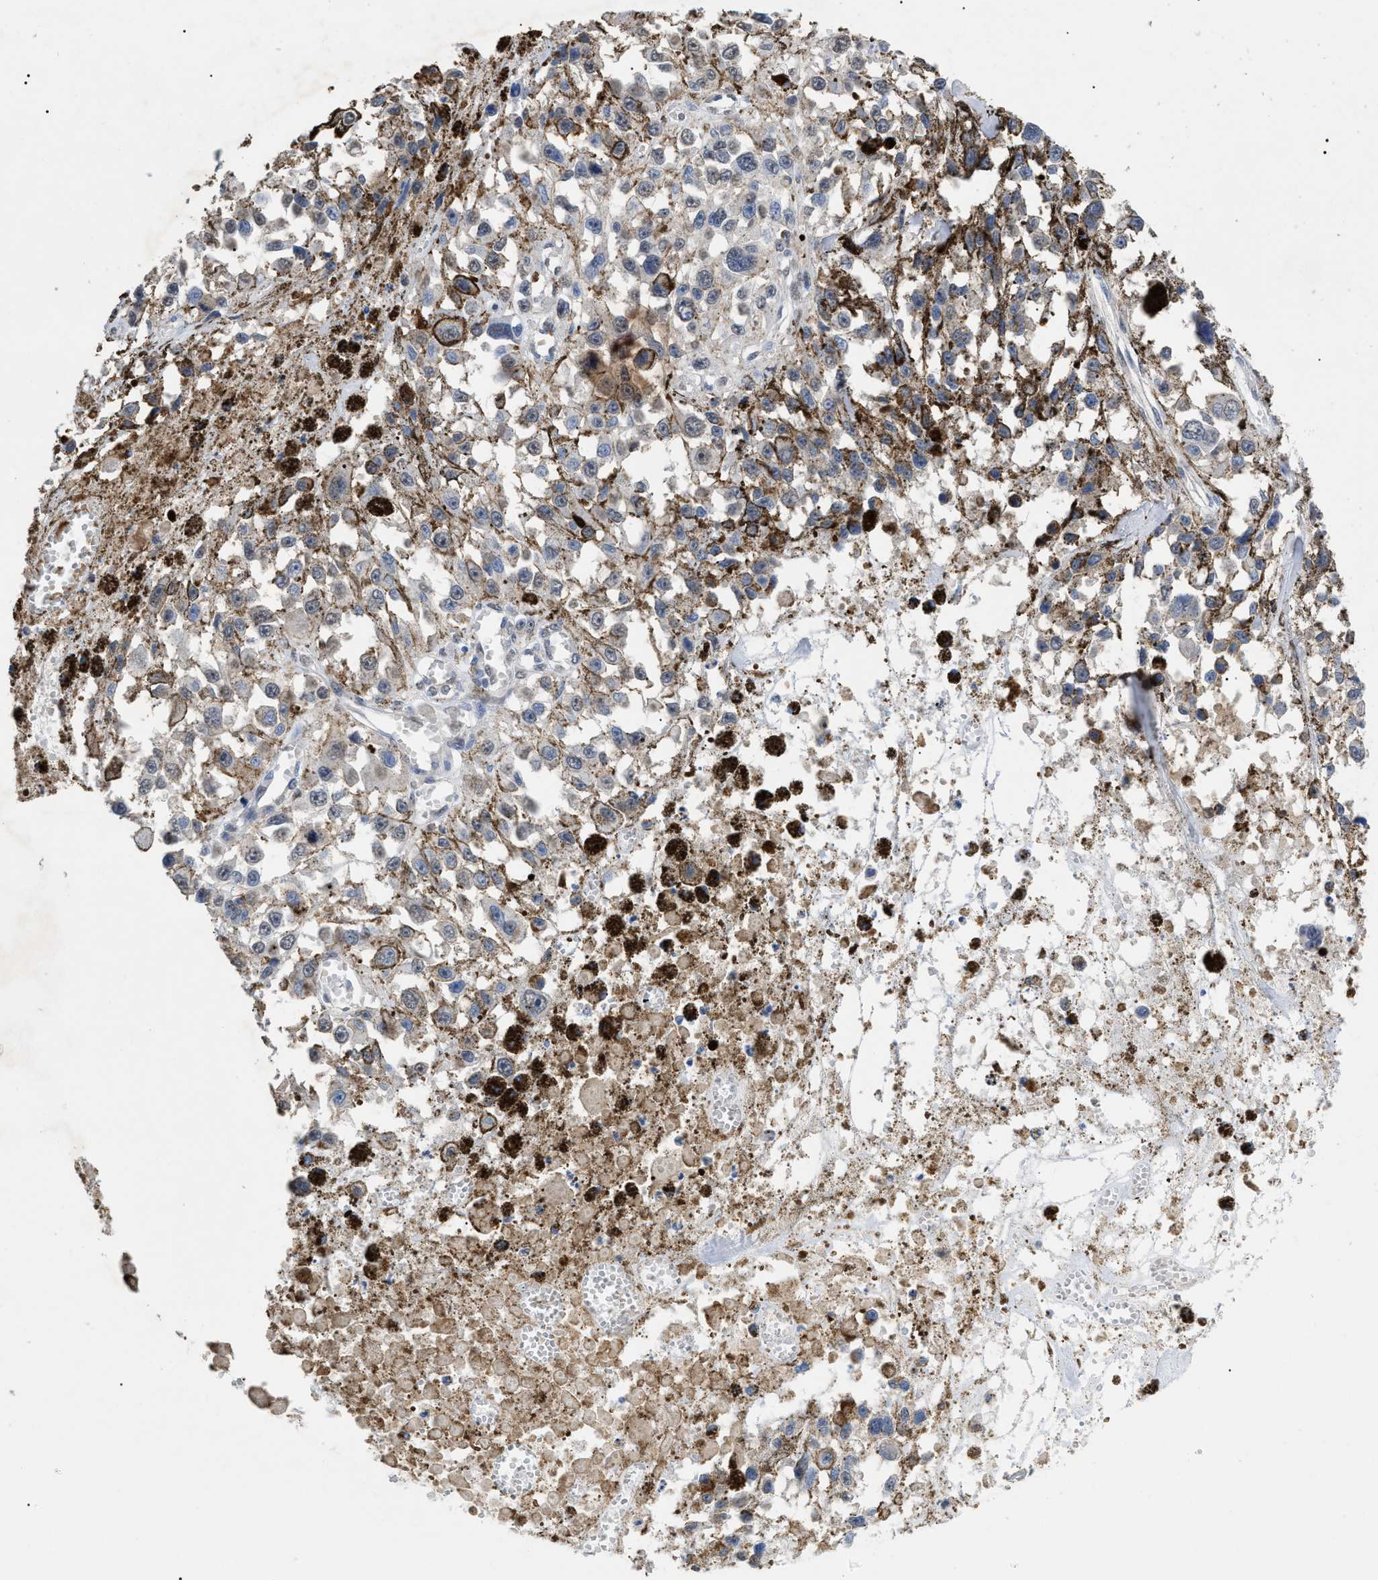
{"staining": {"intensity": "negative", "quantity": "none", "location": "none"}, "tissue": "melanoma", "cell_type": "Tumor cells", "image_type": "cancer", "snomed": [{"axis": "morphology", "description": "Malignant melanoma, Metastatic site"}, {"axis": "topography", "description": "Lymph node"}], "caption": "DAB immunohistochemical staining of melanoma exhibits no significant positivity in tumor cells.", "gene": "SFXN5", "patient": {"sex": "male", "age": 59}}